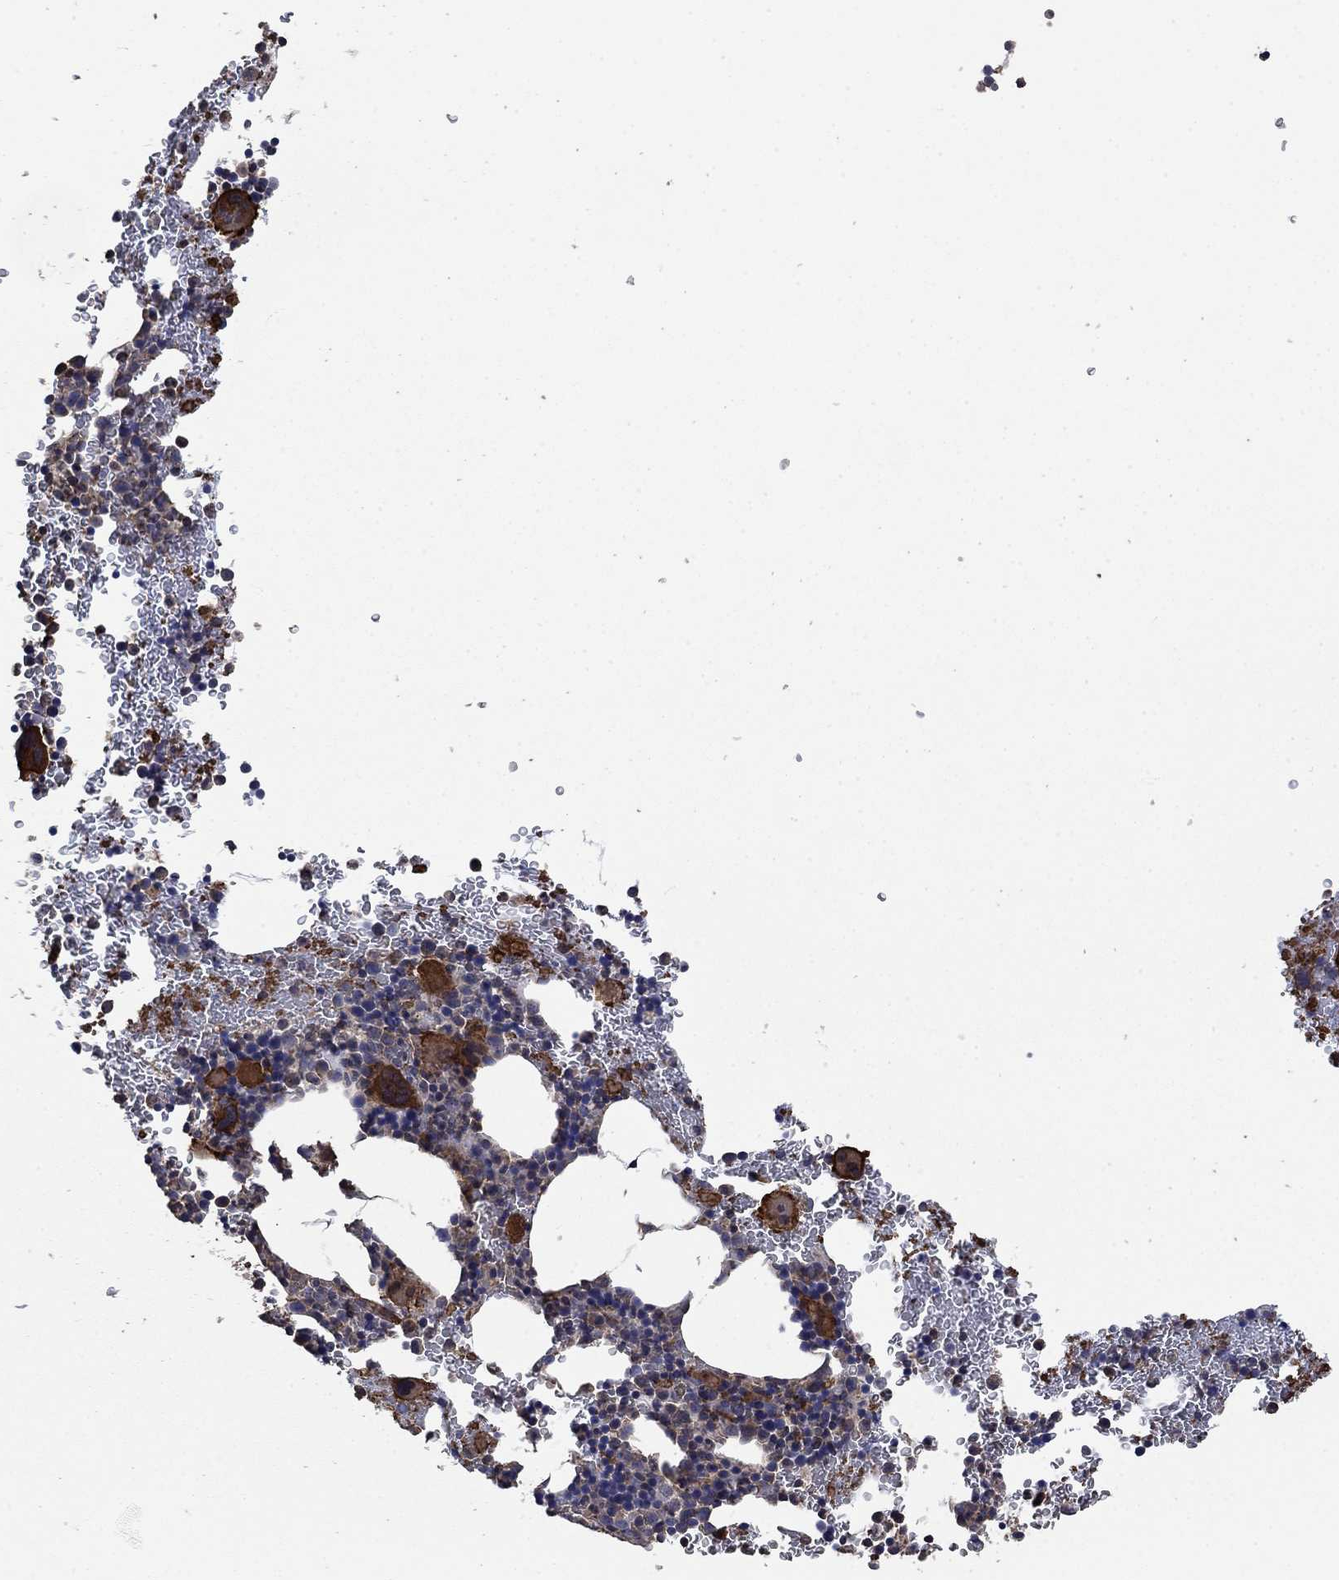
{"staining": {"intensity": "moderate", "quantity": "<25%", "location": "cytoplasmic/membranous"}, "tissue": "bone marrow", "cell_type": "Hematopoietic cells", "image_type": "normal", "snomed": [{"axis": "morphology", "description": "Normal tissue, NOS"}, {"axis": "topography", "description": "Bone marrow"}], "caption": "Unremarkable bone marrow shows moderate cytoplasmic/membranous staining in about <25% of hematopoietic cells, visualized by immunohistochemistry.", "gene": "PDE3A", "patient": {"sex": "male", "age": 50}}